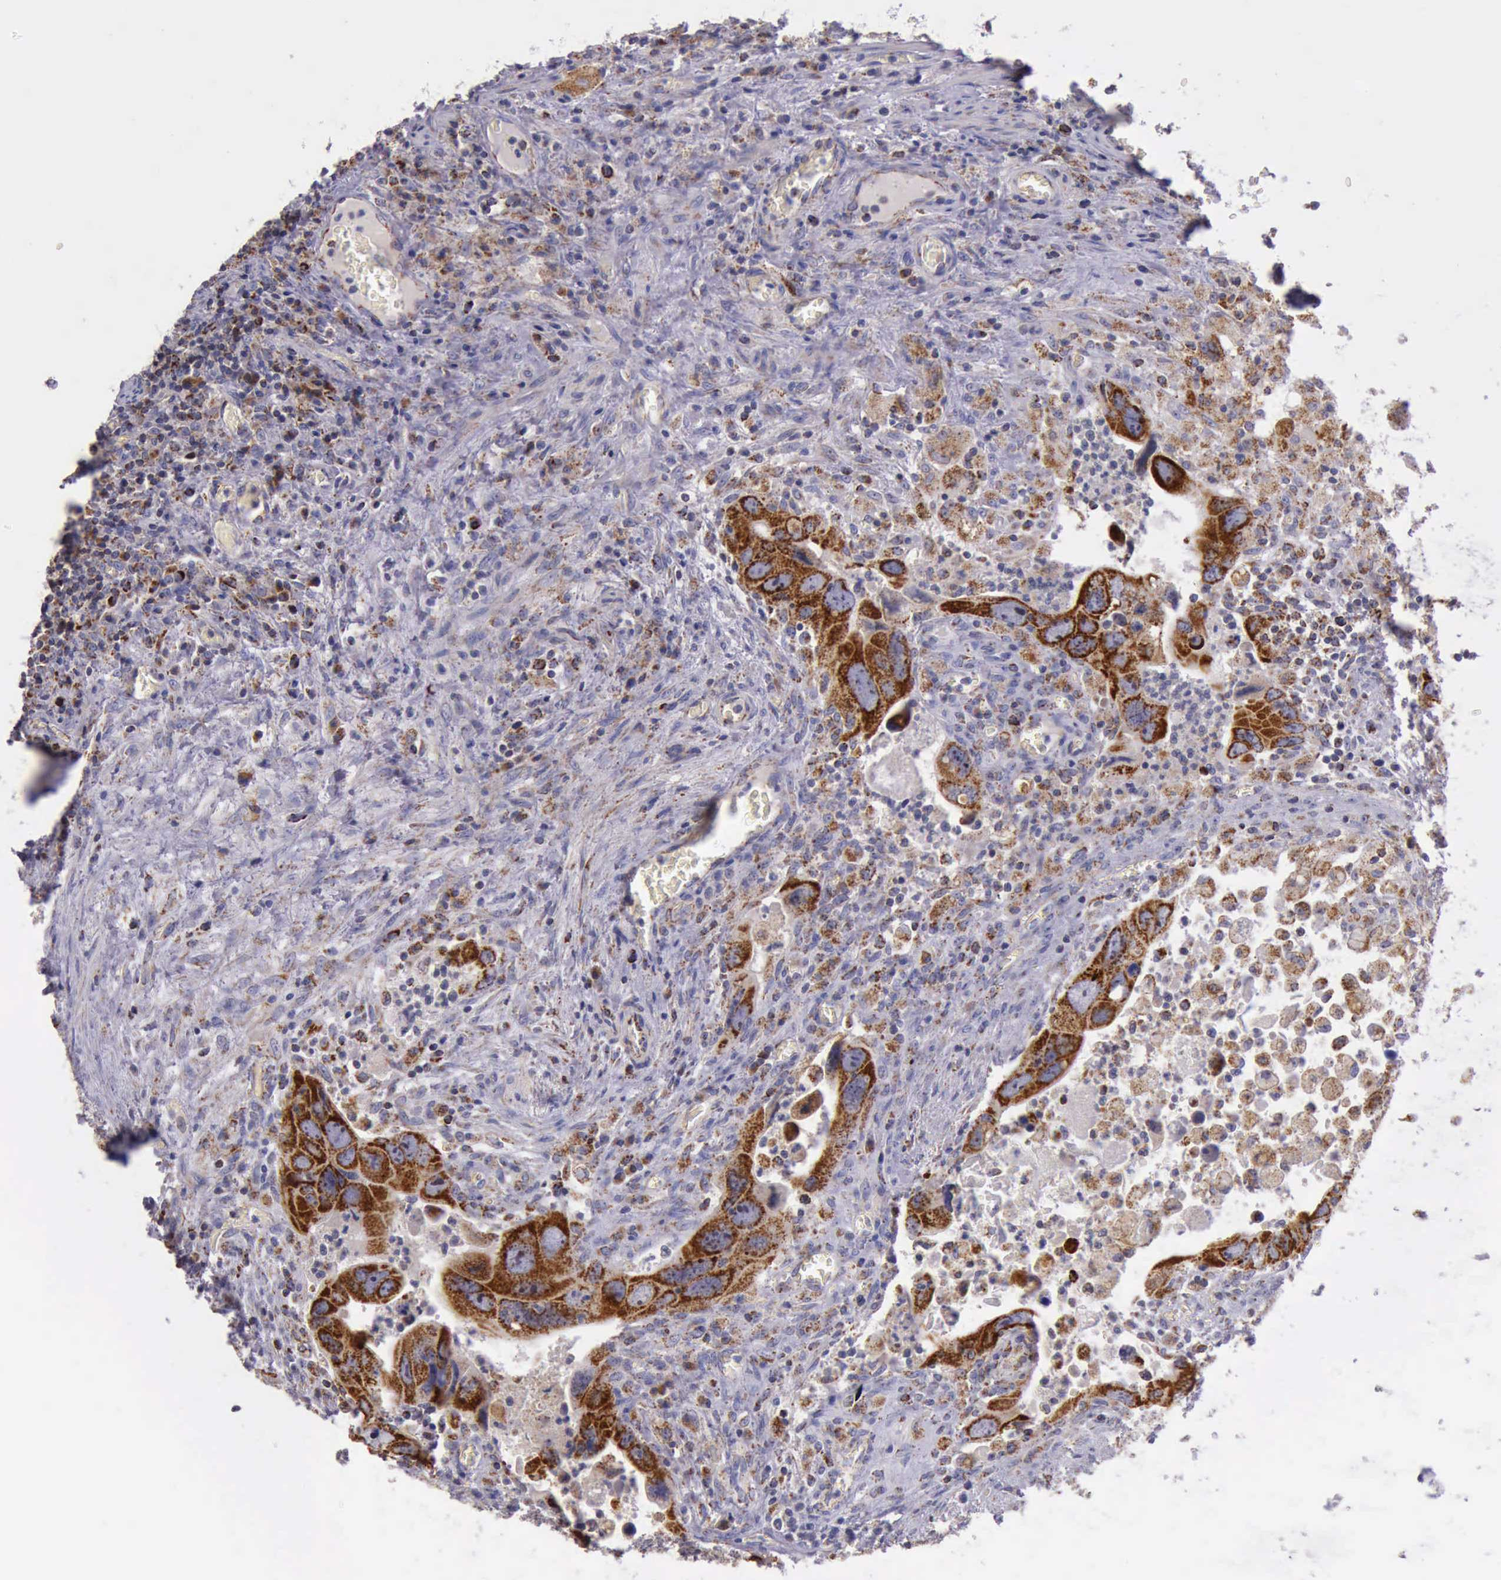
{"staining": {"intensity": "strong", "quantity": ">75%", "location": "cytoplasmic/membranous"}, "tissue": "colorectal cancer", "cell_type": "Tumor cells", "image_type": "cancer", "snomed": [{"axis": "morphology", "description": "Adenocarcinoma, NOS"}, {"axis": "topography", "description": "Rectum"}], "caption": "Immunohistochemistry (DAB (3,3'-diaminobenzidine)) staining of human adenocarcinoma (colorectal) shows strong cytoplasmic/membranous protein staining in approximately >75% of tumor cells. The staining was performed using DAB, with brown indicating positive protein expression. Nuclei are stained blue with hematoxylin.", "gene": "TXN2", "patient": {"sex": "male", "age": 70}}